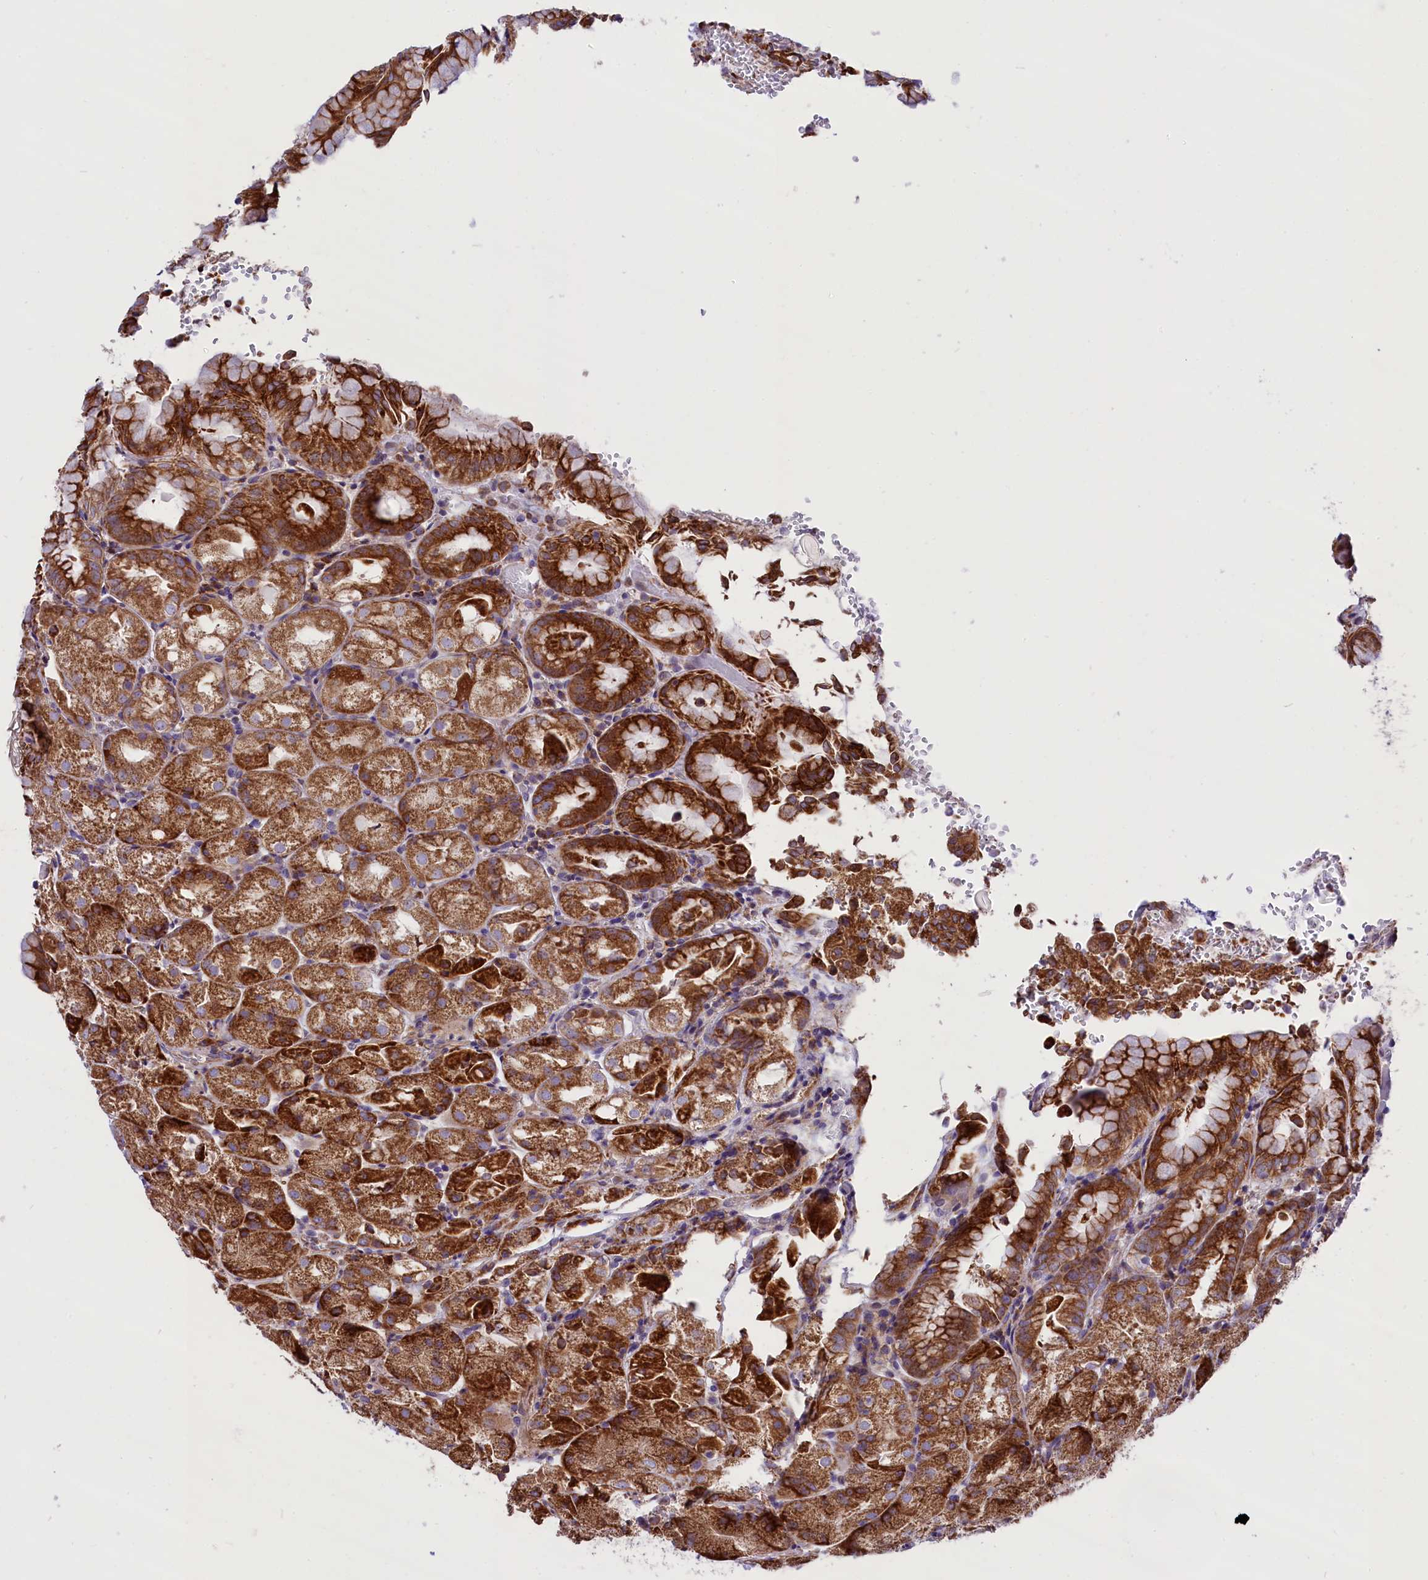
{"staining": {"intensity": "strong", "quantity": ">75%", "location": "cytoplasmic/membranous"}, "tissue": "stomach", "cell_type": "Glandular cells", "image_type": "normal", "snomed": [{"axis": "morphology", "description": "Normal tissue, NOS"}, {"axis": "topography", "description": "Stomach, upper"}, {"axis": "topography", "description": "Stomach, lower"}], "caption": "IHC photomicrograph of benign stomach: stomach stained using immunohistochemistry displays high levels of strong protein expression localized specifically in the cytoplasmic/membranous of glandular cells, appearing as a cytoplasmic/membranous brown color.", "gene": "PTPRU", "patient": {"sex": "male", "age": 62}}